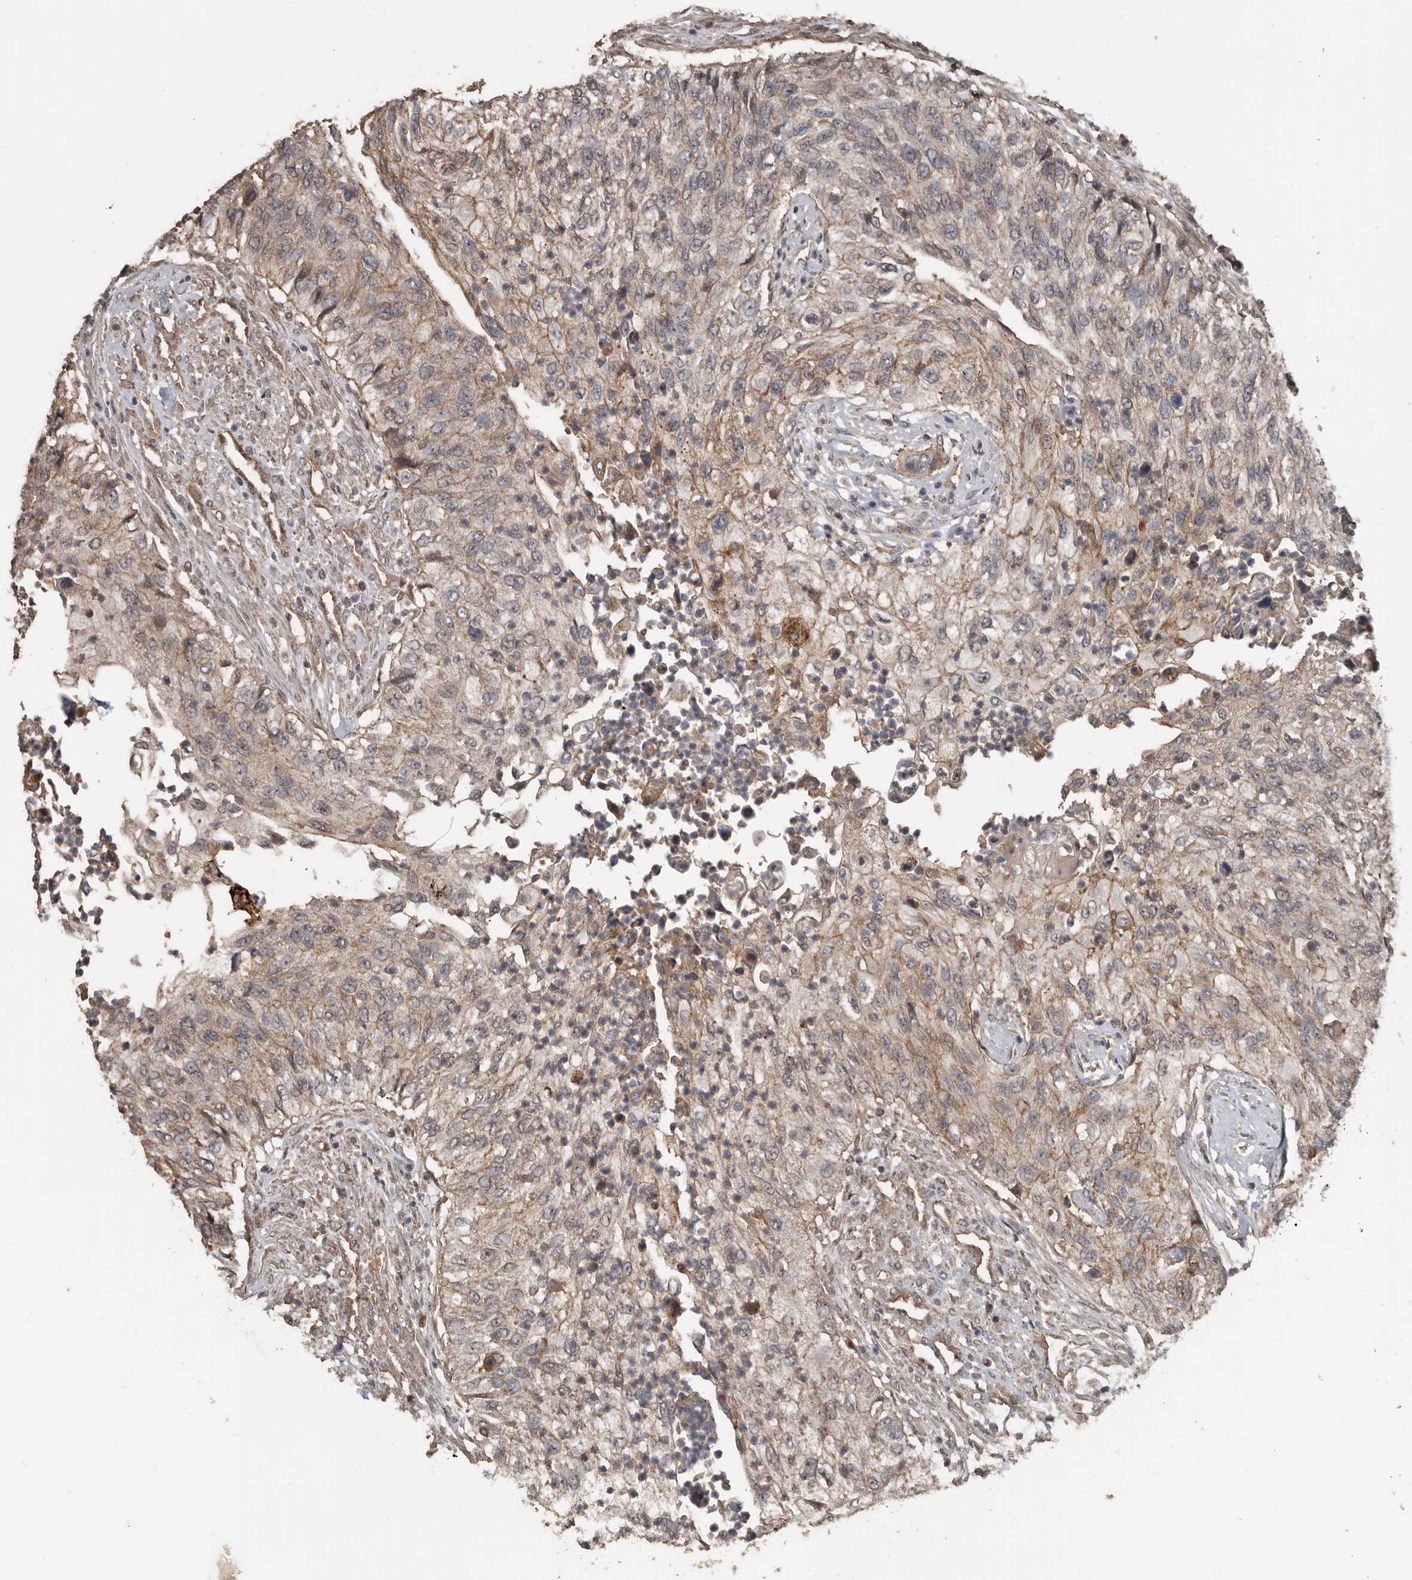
{"staining": {"intensity": "weak", "quantity": ">75%", "location": "cytoplasmic/membranous"}, "tissue": "urothelial cancer", "cell_type": "Tumor cells", "image_type": "cancer", "snomed": [{"axis": "morphology", "description": "Urothelial carcinoma, High grade"}, {"axis": "topography", "description": "Urinary bladder"}], "caption": "There is low levels of weak cytoplasmic/membranous expression in tumor cells of urothelial cancer, as demonstrated by immunohistochemical staining (brown color).", "gene": "EXOC3L1", "patient": {"sex": "female", "age": 60}}